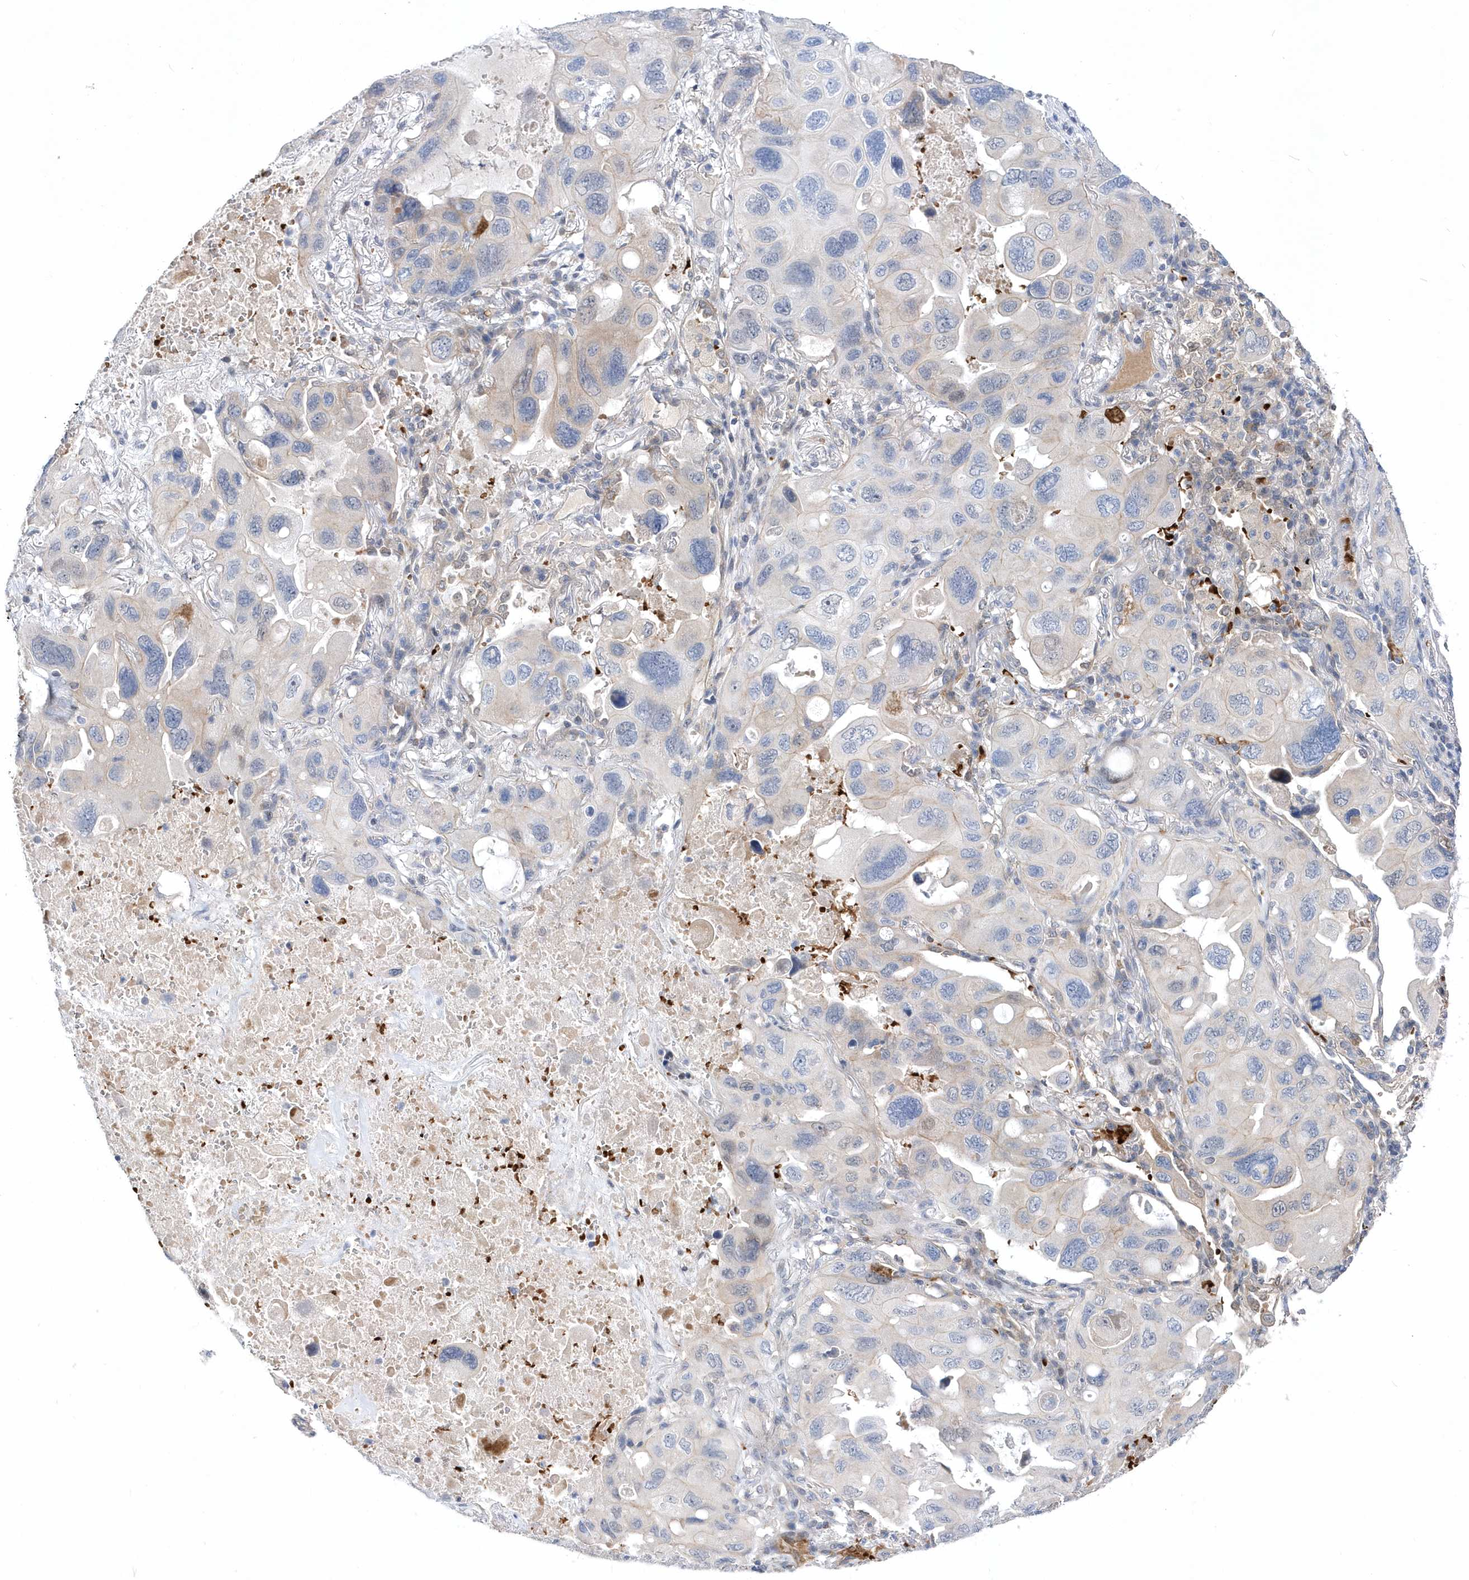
{"staining": {"intensity": "negative", "quantity": "none", "location": "none"}, "tissue": "lung cancer", "cell_type": "Tumor cells", "image_type": "cancer", "snomed": [{"axis": "morphology", "description": "Squamous cell carcinoma, NOS"}, {"axis": "topography", "description": "Lung"}], "caption": "Immunohistochemistry of human squamous cell carcinoma (lung) reveals no positivity in tumor cells.", "gene": "ZNF875", "patient": {"sex": "female", "age": 73}}